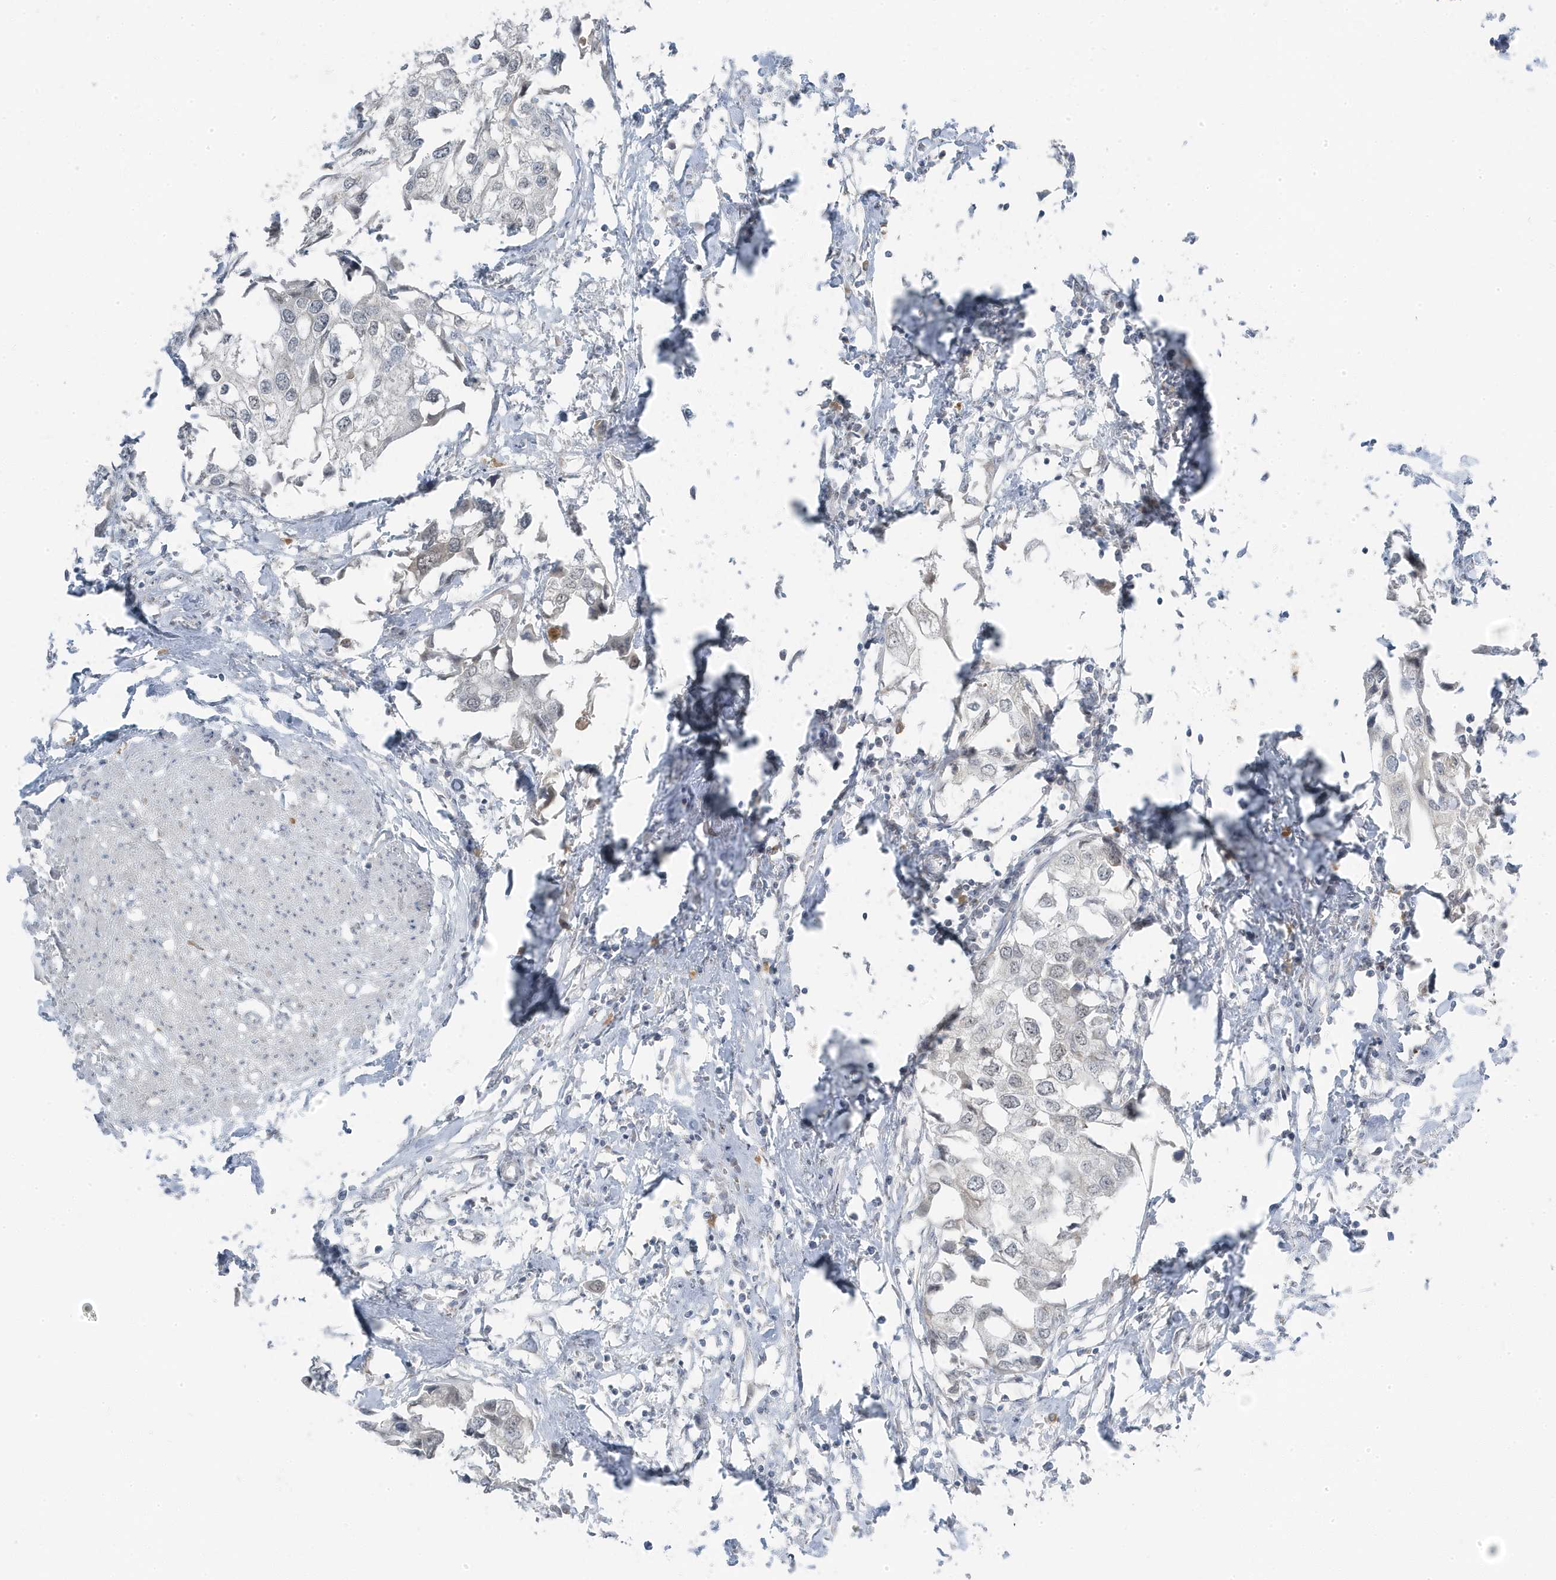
{"staining": {"intensity": "negative", "quantity": "none", "location": "none"}, "tissue": "urothelial cancer", "cell_type": "Tumor cells", "image_type": "cancer", "snomed": [{"axis": "morphology", "description": "Urothelial carcinoma, High grade"}, {"axis": "topography", "description": "Urinary bladder"}], "caption": "There is no significant positivity in tumor cells of urothelial cancer.", "gene": "TSEN15", "patient": {"sex": "male", "age": 64}}